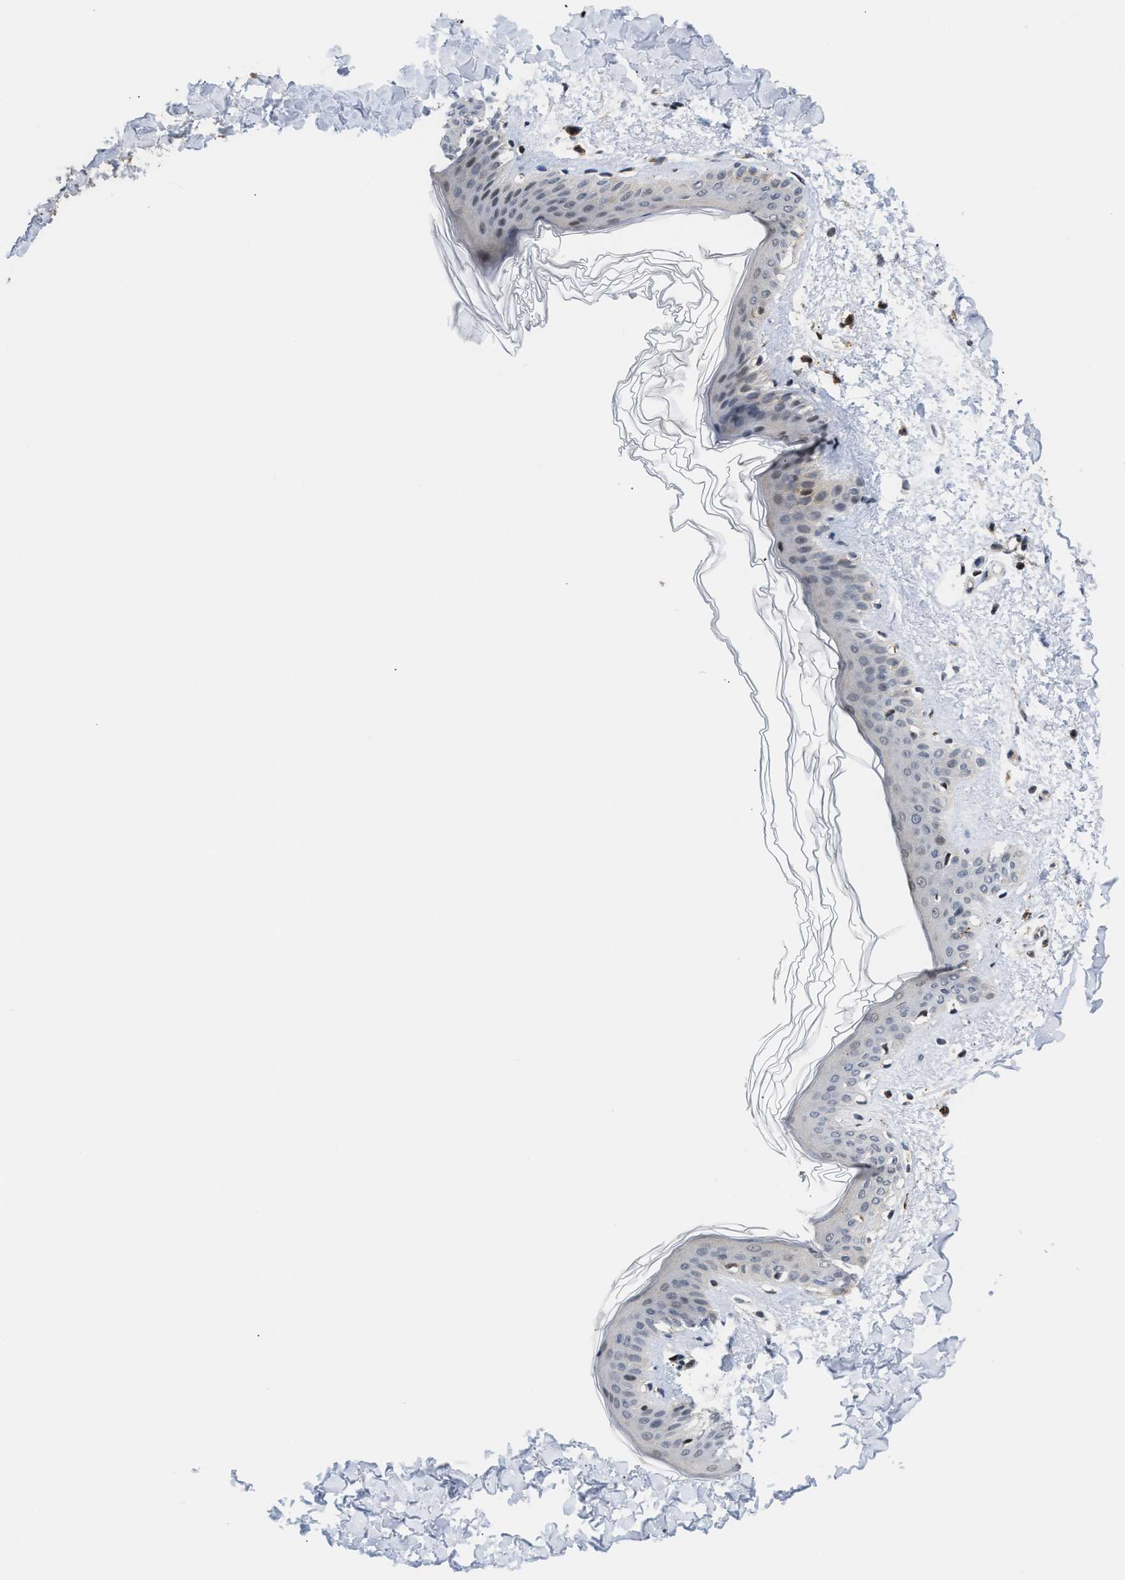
{"staining": {"intensity": "weak", "quantity": "25%-75%", "location": "cytoplasmic/membranous"}, "tissue": "skin", "cell_type": "Fibroblasts", "image_type": "normal", "snomed": [{"axis": "morphology", "description": "Normal tissue, NOS"}, {"axis": "topography", "description": "Skin"}], "caption": "Protein positivity by immunohistochemistry shows weak cytoplasmic/membranous expression in about 25%-75% of fibroblasts in unremarkable skin.", "gene": "STAU2", "patient": {"sex": "female", "age": 41}}